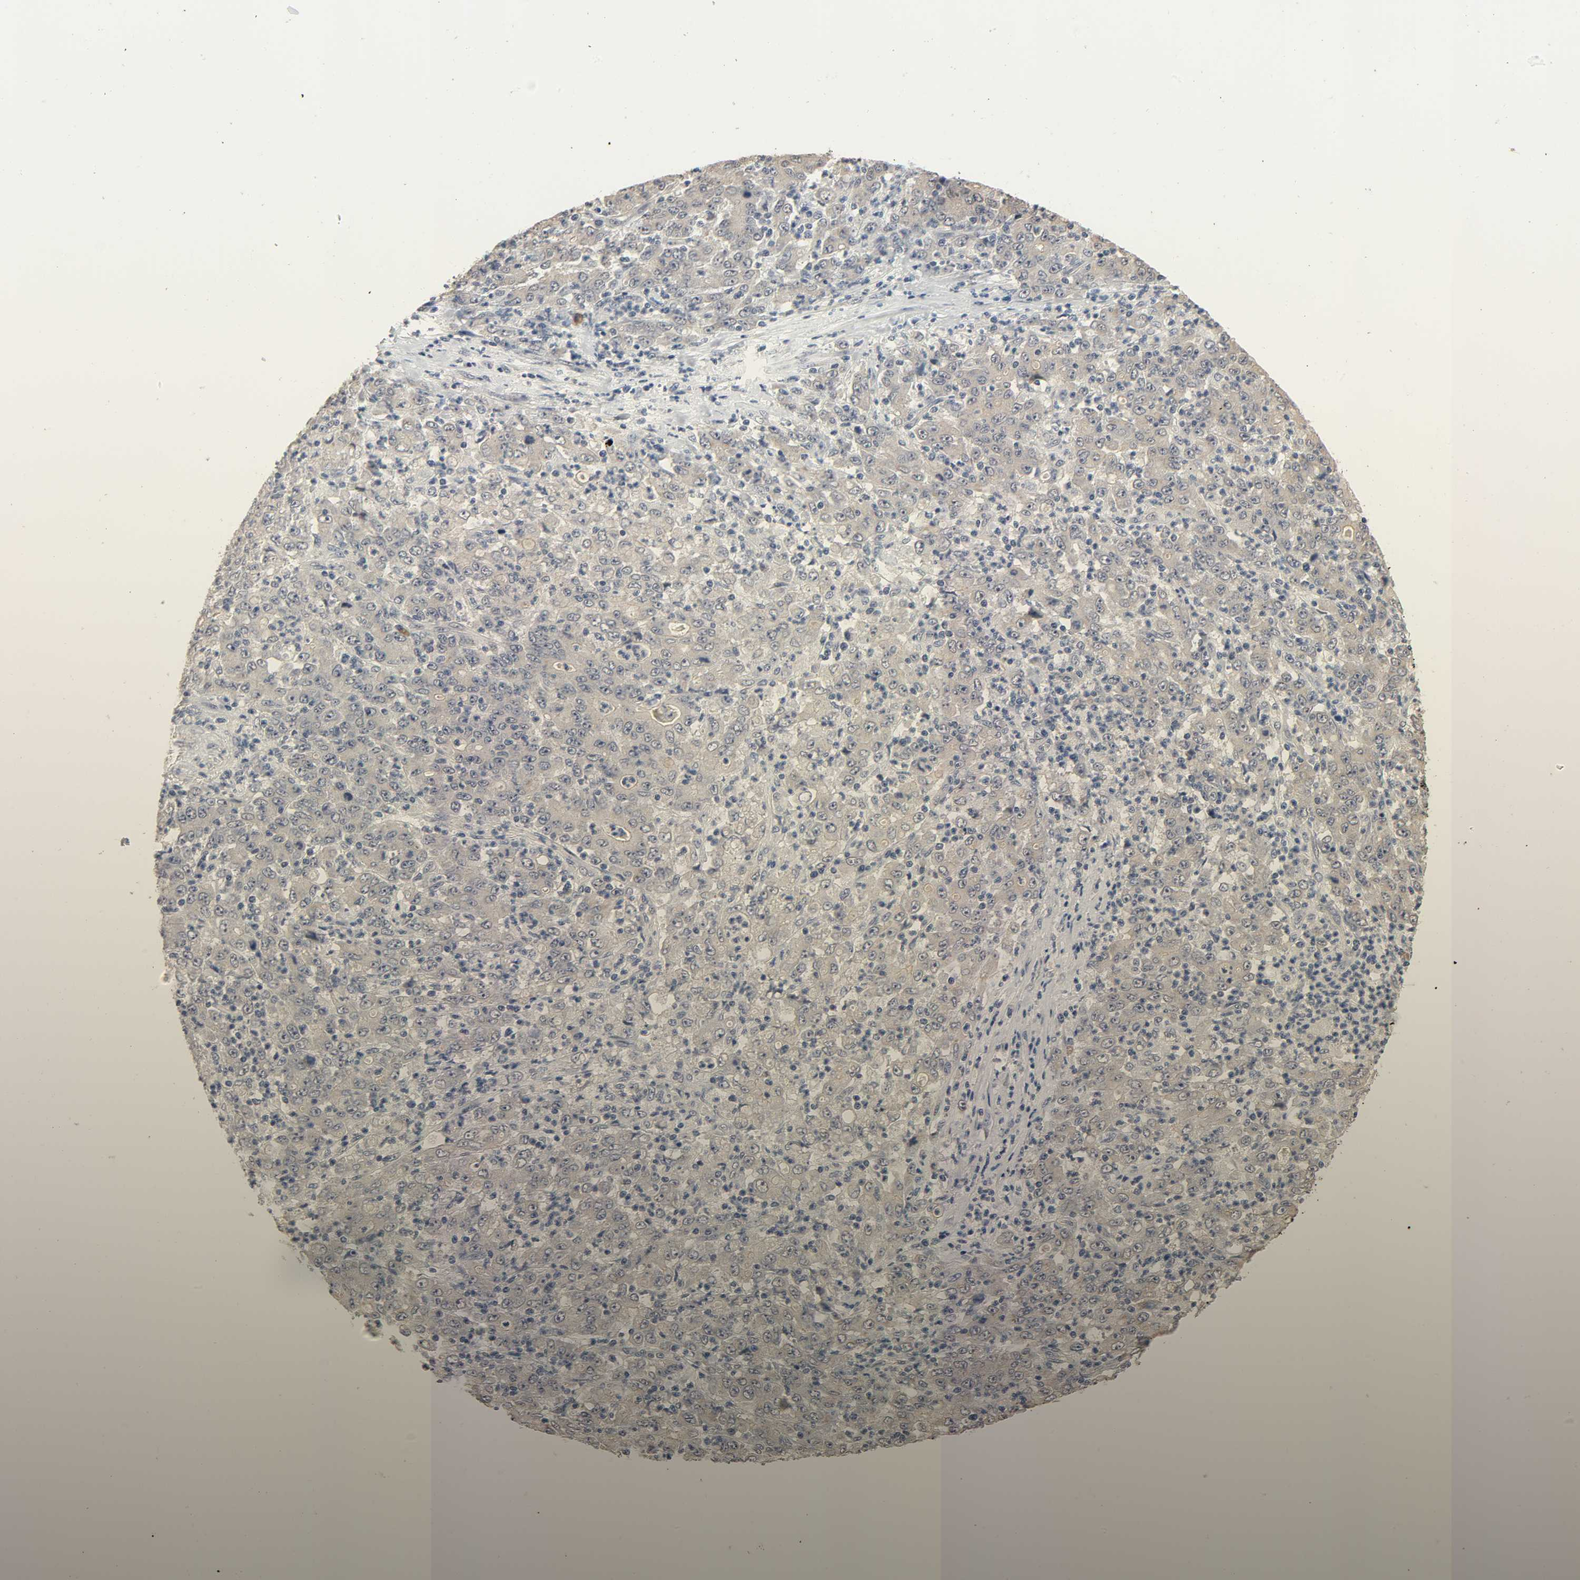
{"staining": {"intensity": "negative", "quantity": "none", "location": "none"}, "tissue": "stomach cancer", "cell_type": "Tumor cells", "image_type": "cancer", "snomed": [{"axis": "morphology", "description": "Adenocarcinoma, NOS"}, {"axis": "topography", "description": "Stomach, lower"}], "caption": "Histopathology image shows no protein expression in tumor cells of adenocarcinoma (stomach) tissue.", "gene": "MAGEA8", "patient": {"sex": "female", "age": 71}}